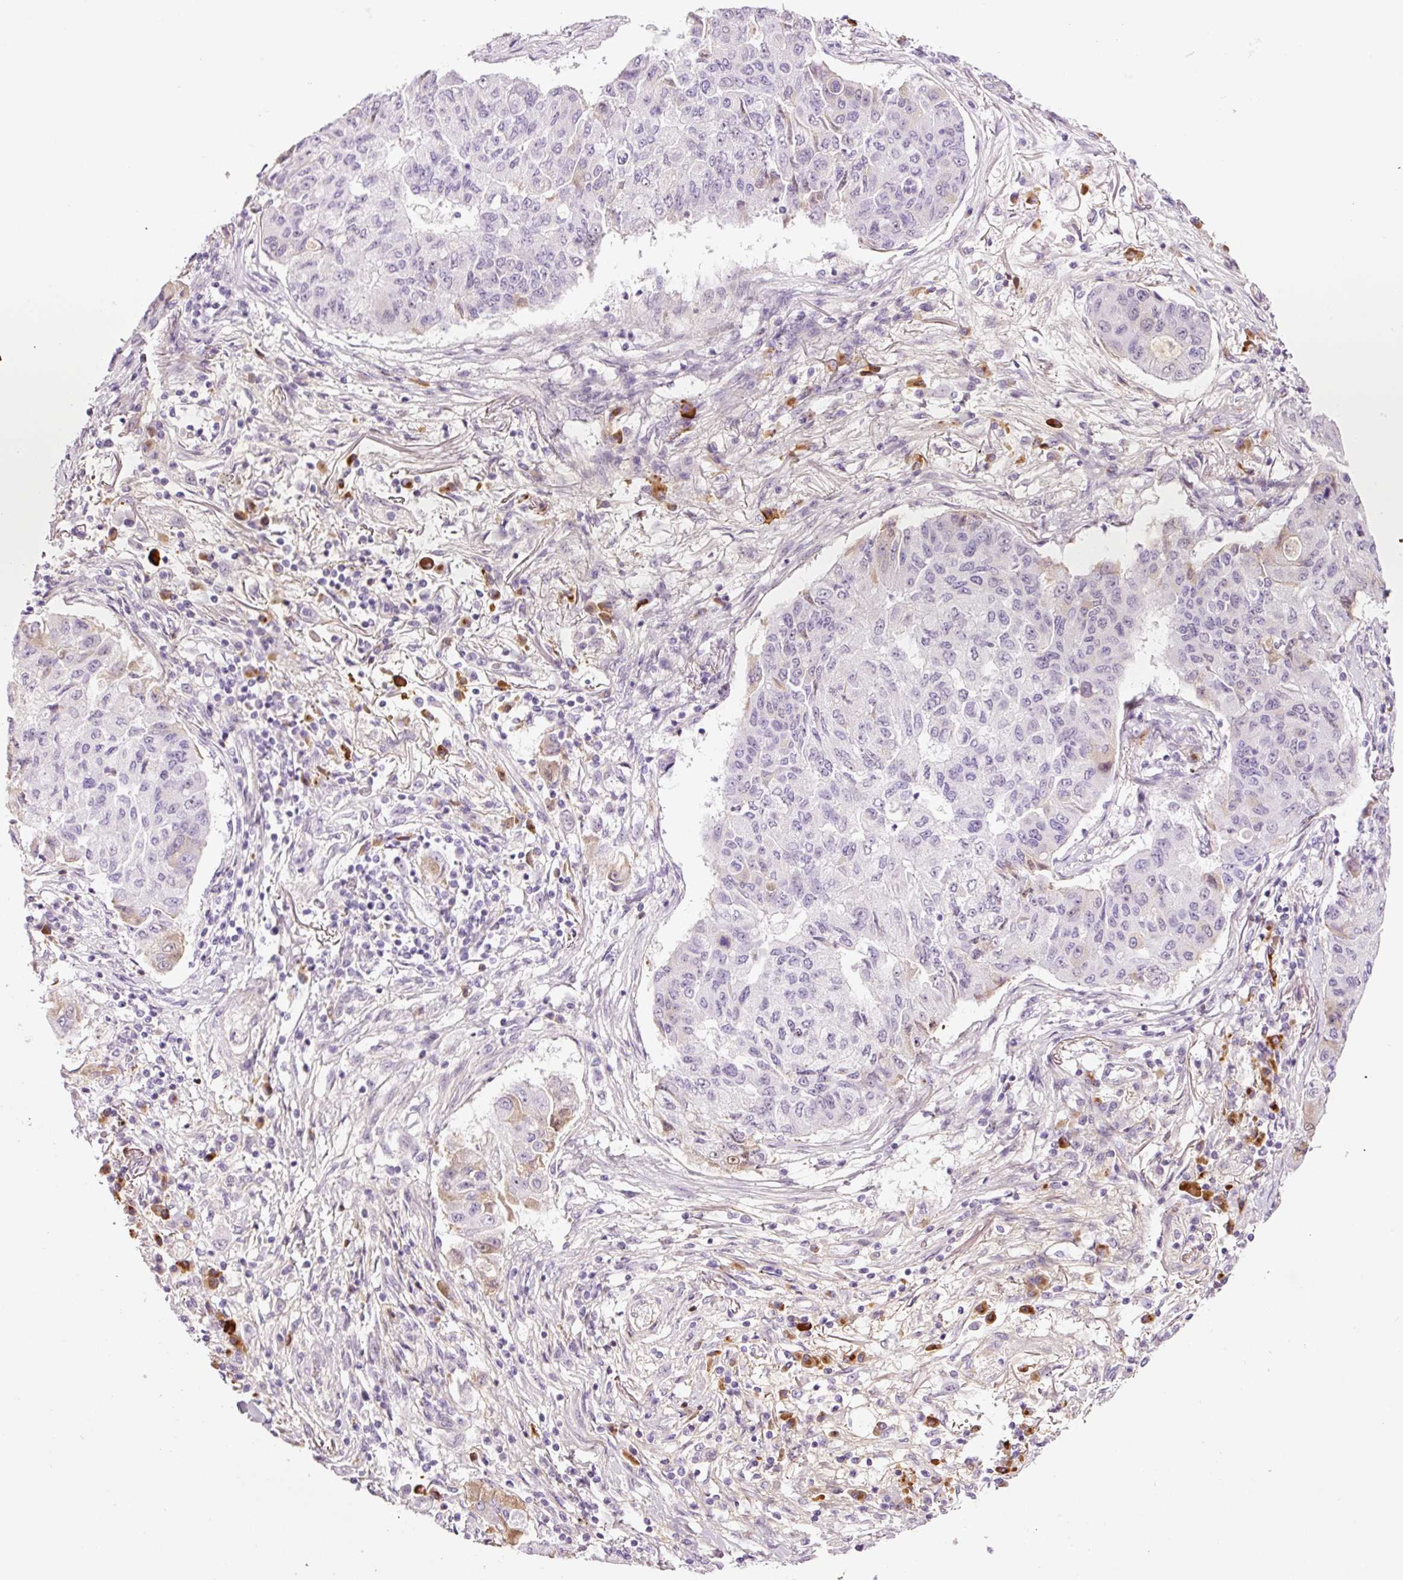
{"staining": {"intensity": "negative", "quantity": "none", "location": "none"}, "tissue": "lung cancer", "cell_type": "Tumor cells", "image_type": "cancer", "snomed": [{"axis": "morphology", "description": "Squamous cell carcinoma, NOS"}, {"axis": "topography", "description": "Lung"}], "caption": "DAB (3,3'-diaminobenzidine) immunohistochemical staining of lung cancer exhibits no significant positivity in tumor cells.", "gene": "KLF1", "patient": {"sex": "male", "age": 74}}